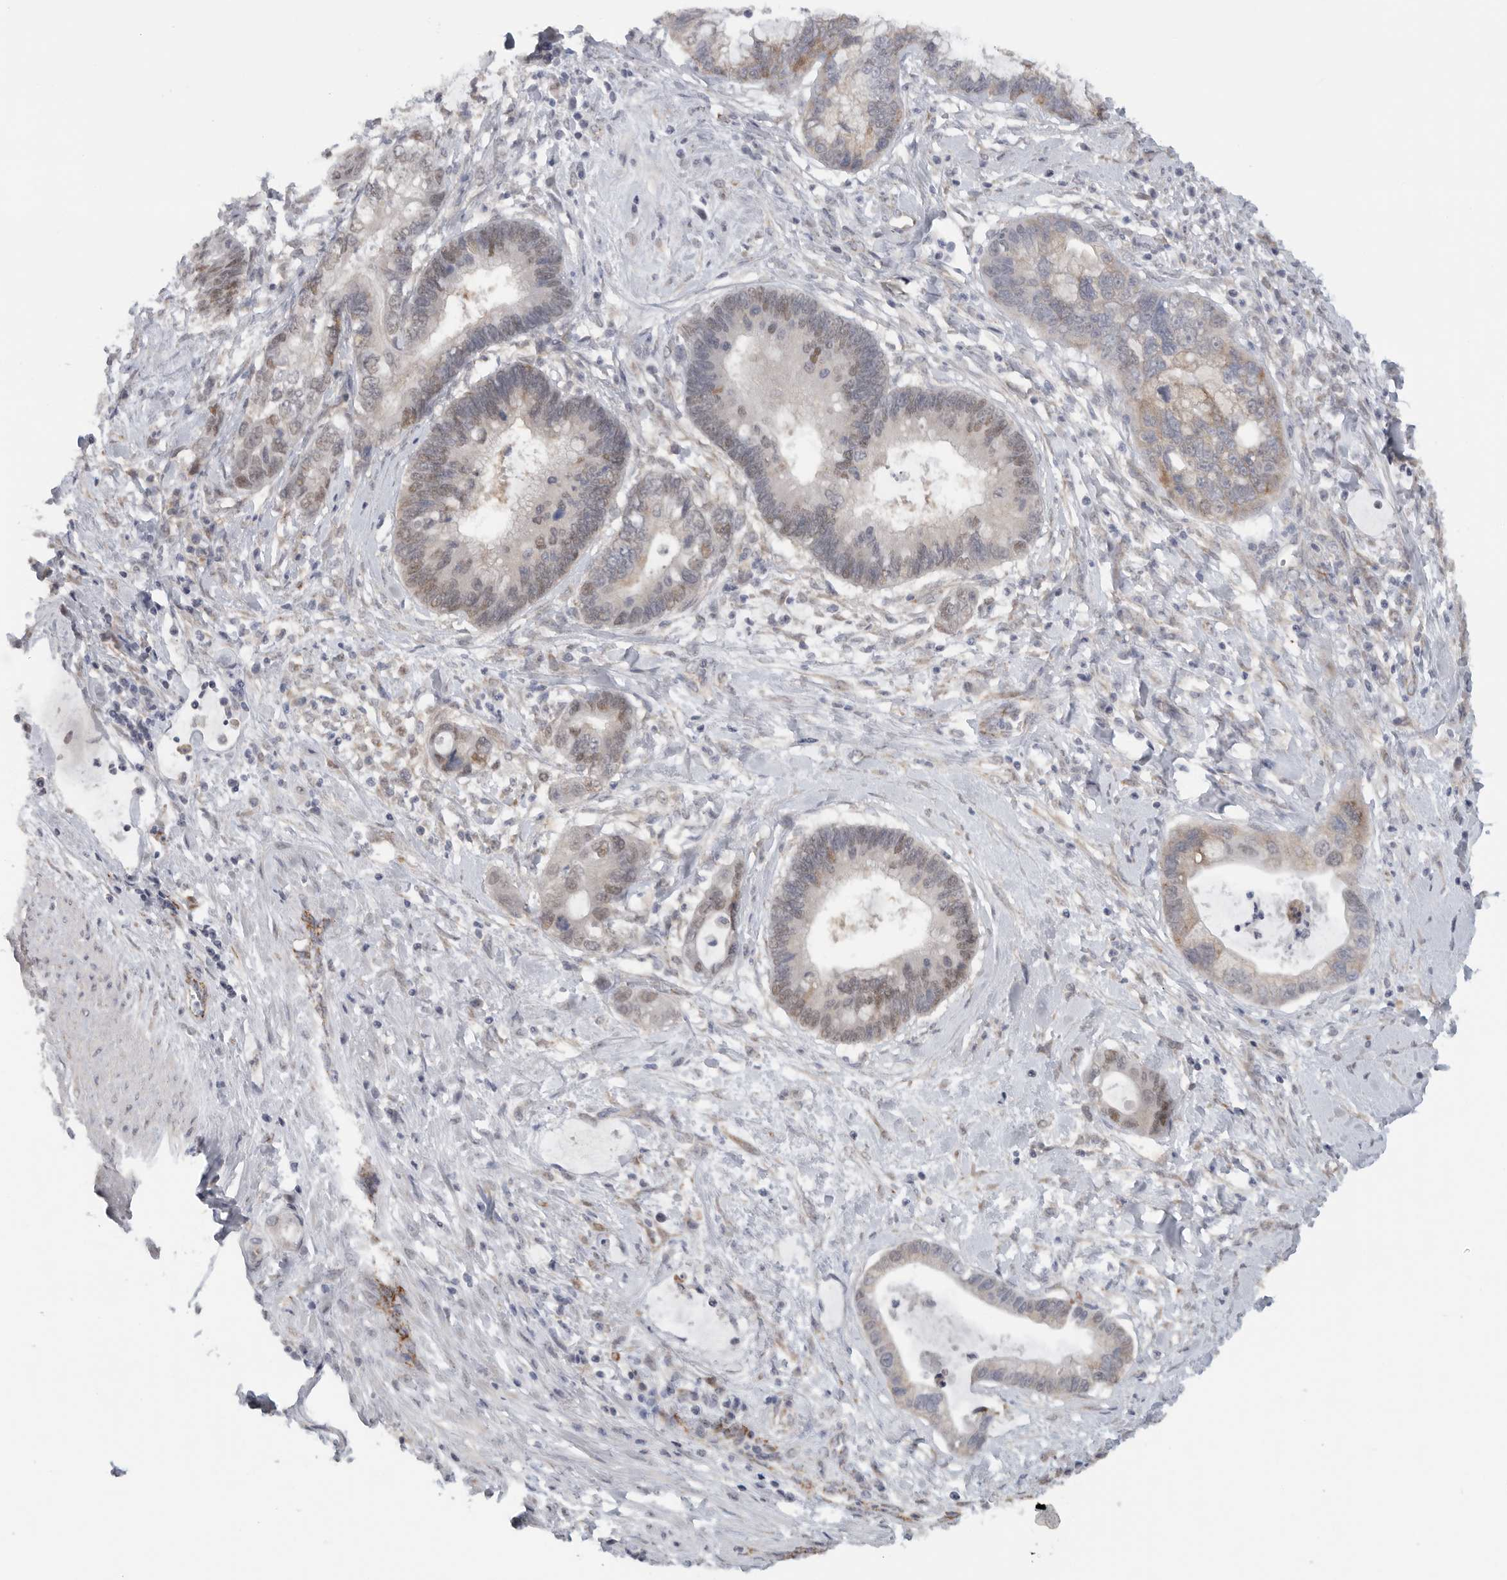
{"staining": {"intensity": "weak", "quantity": "25%-75%", "location": "cytoplasmic/membranous,nuclear"}, "tissue": "cervical cancer", "cell_type": "Tumor cells", "image_type": "cancer", "snomed": [{"axis": "morphology", "description": "Adenocarcinoma, NOS"}, {"axis": "topography", "description": "Cervix"}], "caption": "Tumor cells show low levels of weak cytoplasmic/membranous and nuclear staining in approximately 25%-75% of cells in human cervical adenocarcinoma.", "gene": "DYRK2", "patient": {"sex": "female", "age": 44}}